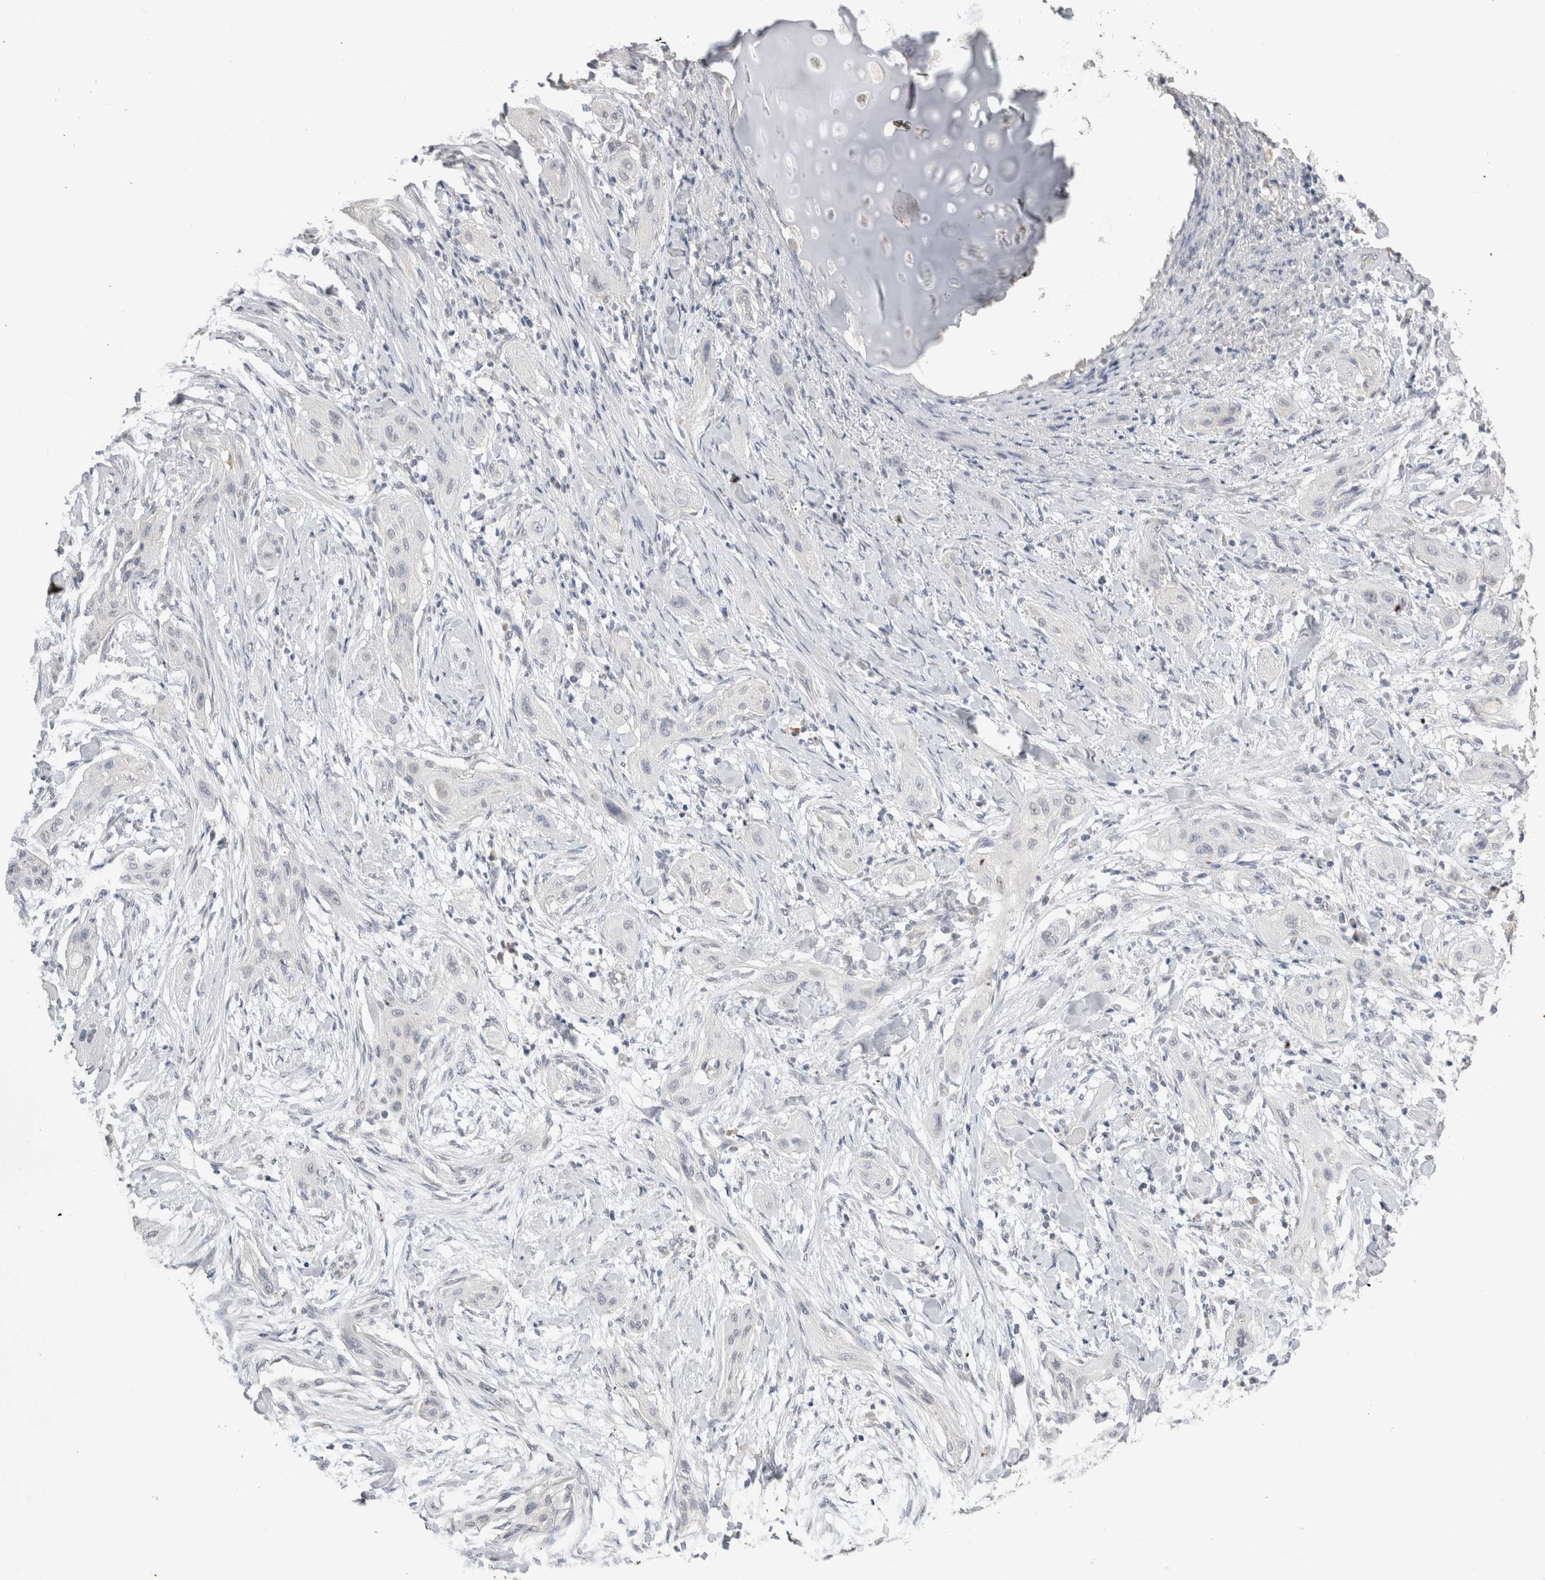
{"staining": {"intensity": "negative", "quantity": "none", "location": "none"}, "tissue": "lung cancer", "cell_type": "Tumor cells", "image_type": "cancer", "snomed": [{"axis": "morphology", "description": "Squamous cell carcinoma, NOS"}, {"axis": "topography", "description": "Lung"}], "caption": "Immunohistochemistry (IHC) of human squamous cell carcinoma (lung) reveals no staining in tumor cells.", "gene": "NAALADL2", "patient": {"sex": "female", "age": 47}}